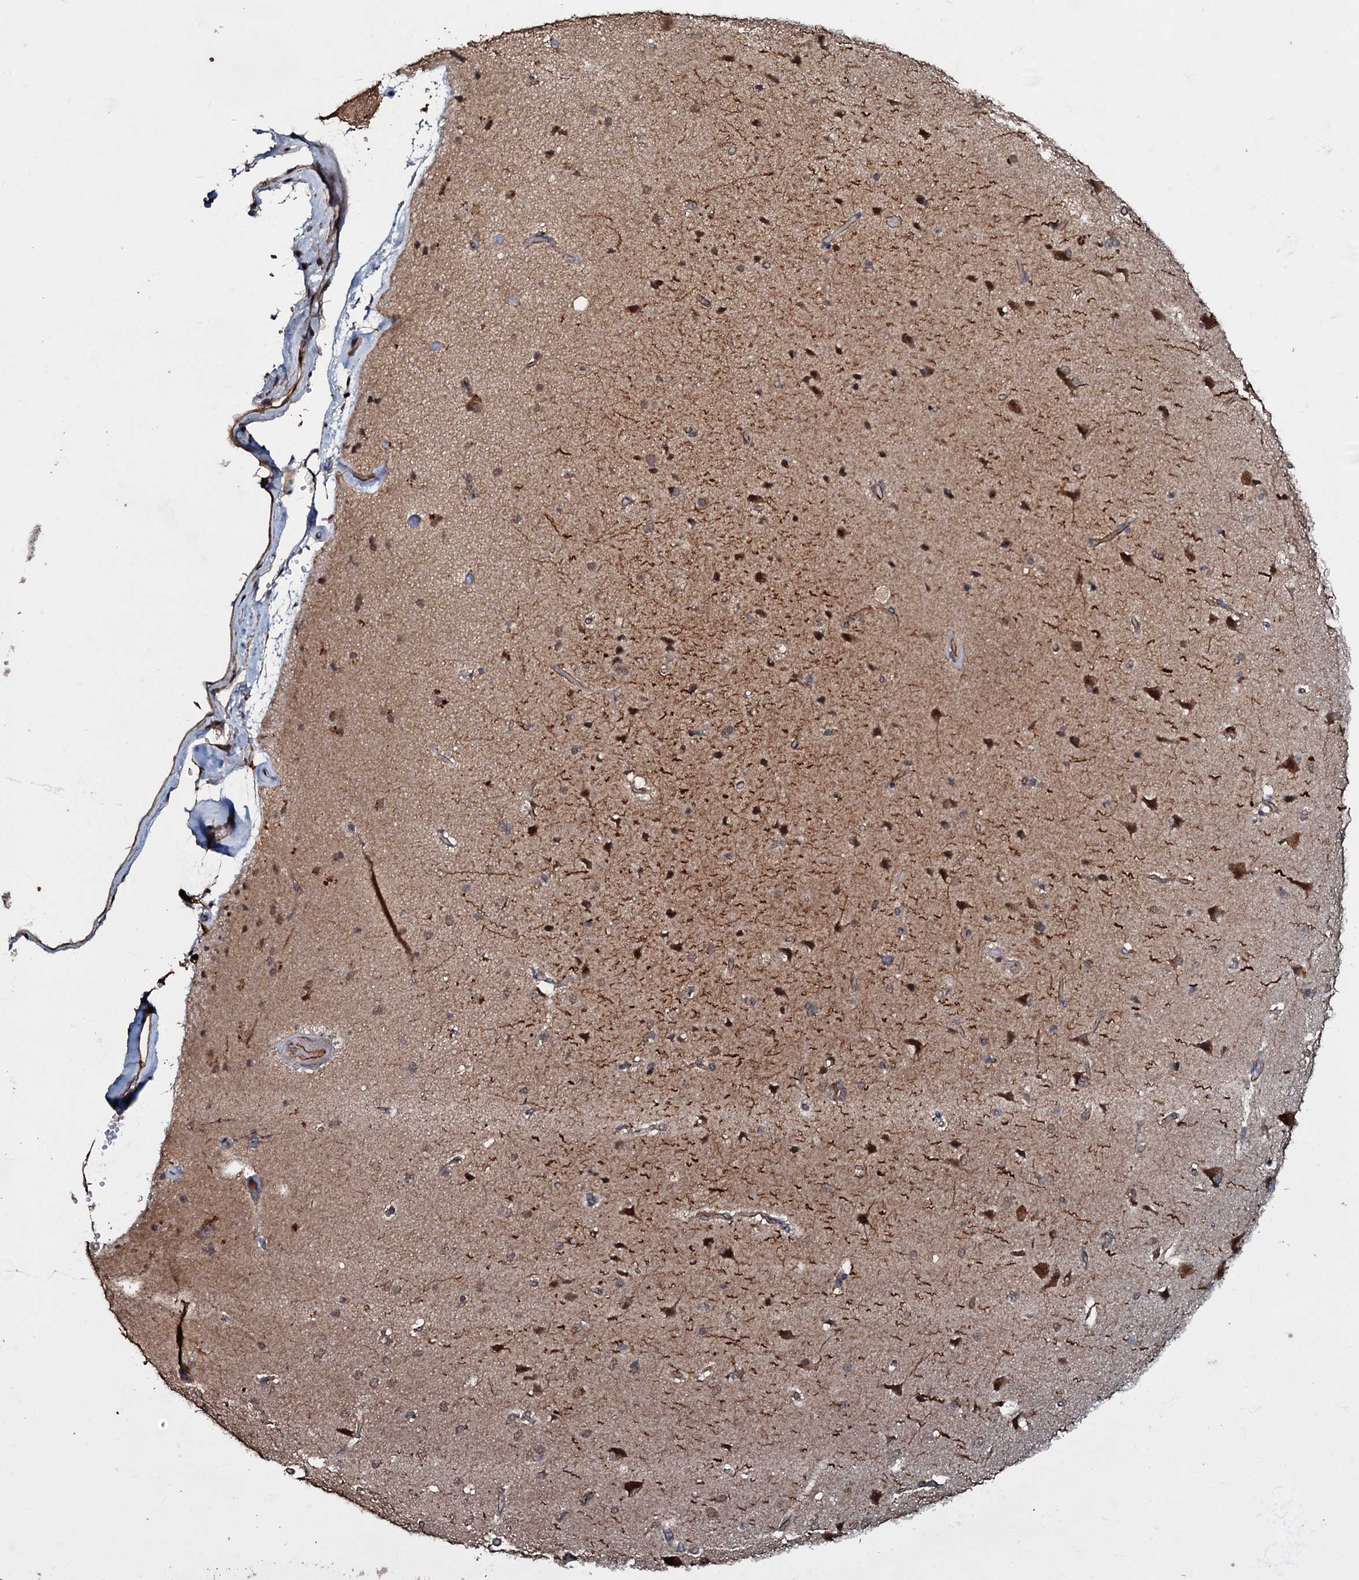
{"staining": {"intensity": "negative", "quantity": "none", "location": "none"}, "tissue": "cerebral cortex", "cell_type": "Endothelial cells", "image_type": "normal", "snomed": [{"axis": "morphology", "description": "Normal tissue, NOS"}, {"axis": "topography", "description": "Cerebral cortex"}], "caption": "An immunohistochemistry image of normal cerebral cortex is shown. There is no staining in endothelial cells of cerebral cortex. Nuclei are stained in blue.", "gene": "MANSC4", "patient": {"sex": "male", "age": 62}}